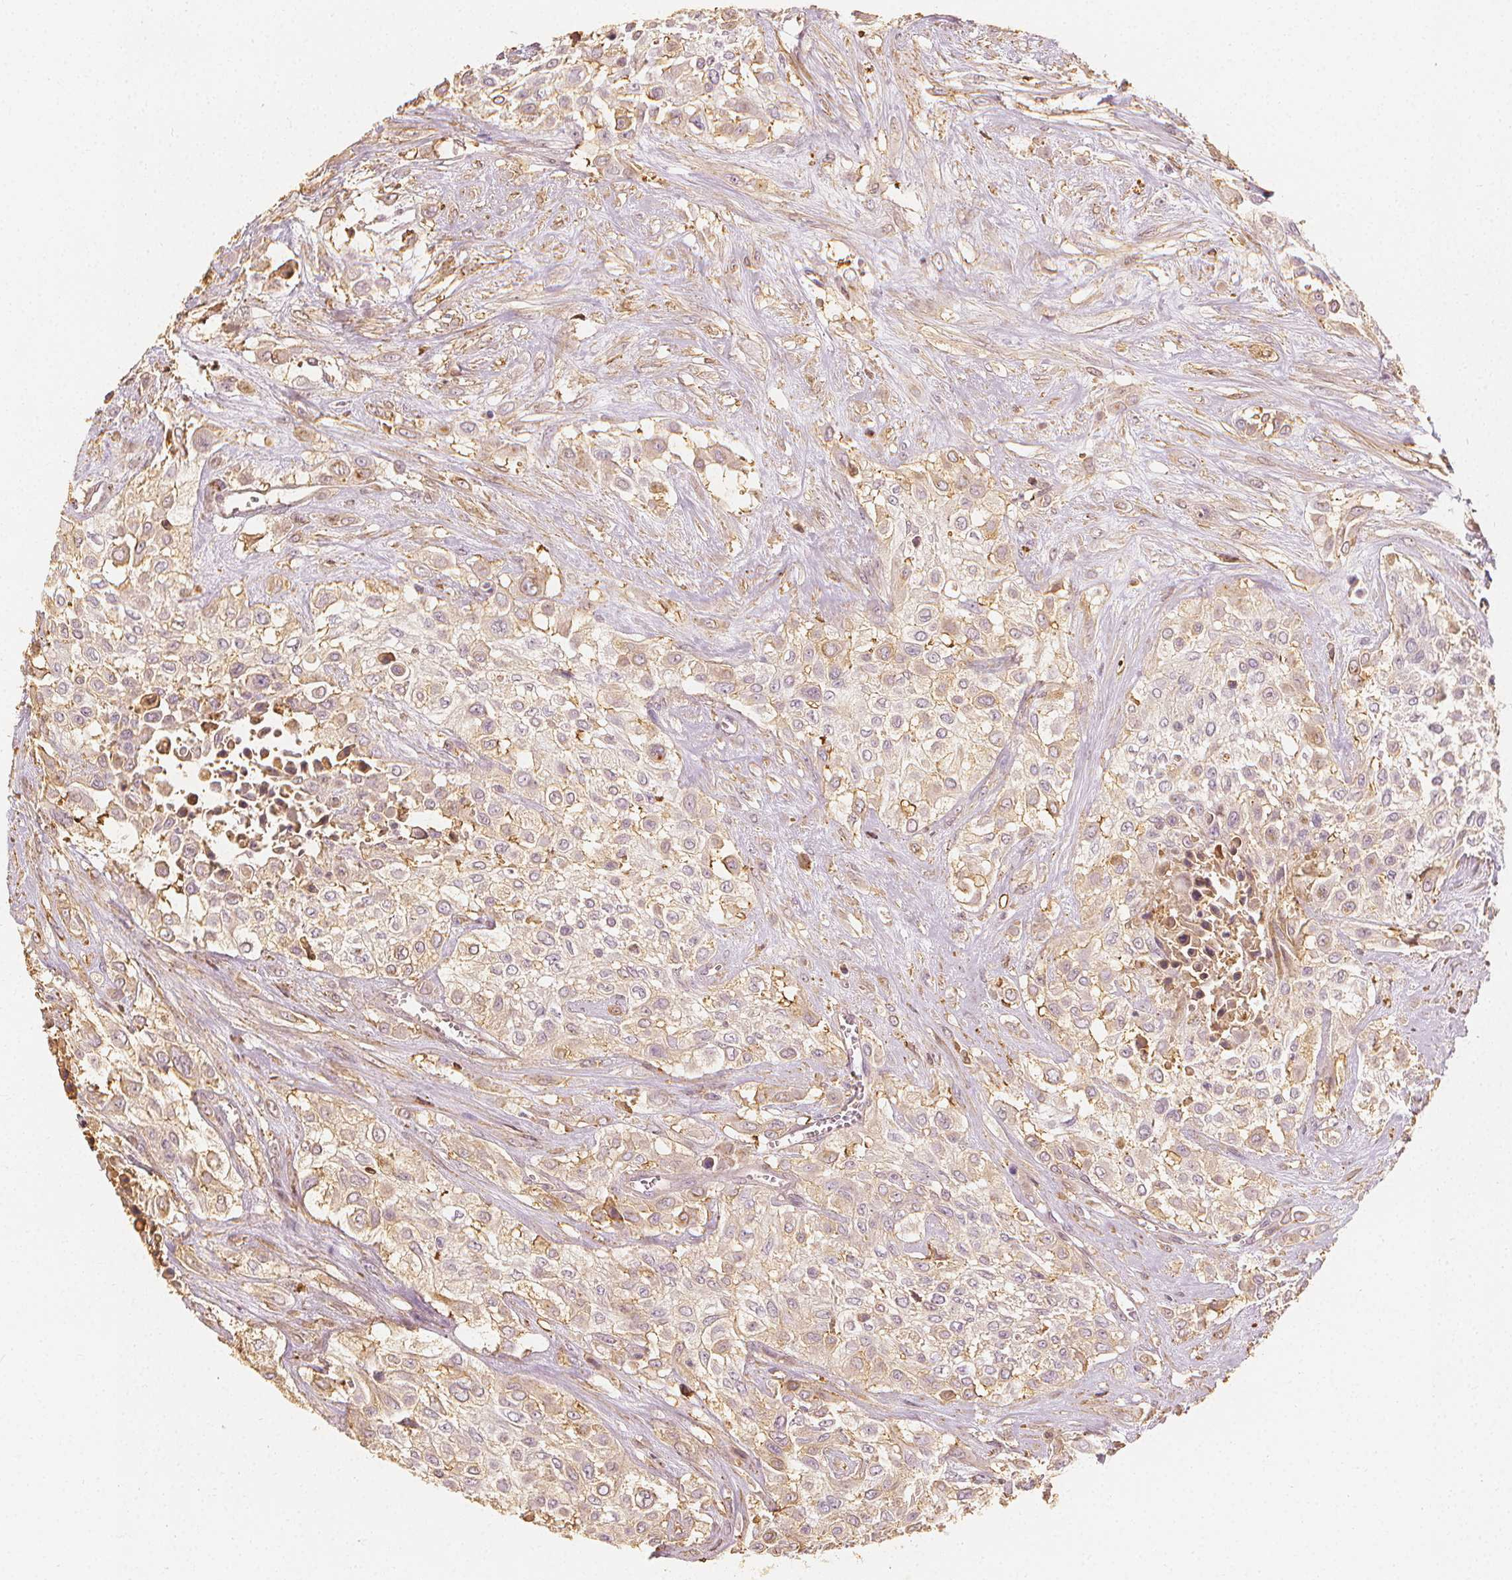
{"staining": {"intensity": "weak", "quantity": "25%-75%", "location": "cytoplasmic/membranous"}, "tissue": "urothelial cancer", "cell_type": "Tumor cells", "image_type": "cancer", "snomed": [{"axis": "morphology", "description": "Urothelial carcinoma, High grade"}, {"axis": "topography", "description": "Urinary bladder"}], "caption": "DAB (3,3'-diaminobenzidine) immunohistochemical staining of urothelial carcinoma (high-grade) shows weak cytoplasmic/membranous protein expression in about 25%-75% of tumor cells. The protein is shown in brown color, while the nuclei are stained blue.", "gene": "ARHGAP26", "patient": {"sex": "male", "age": 57}}